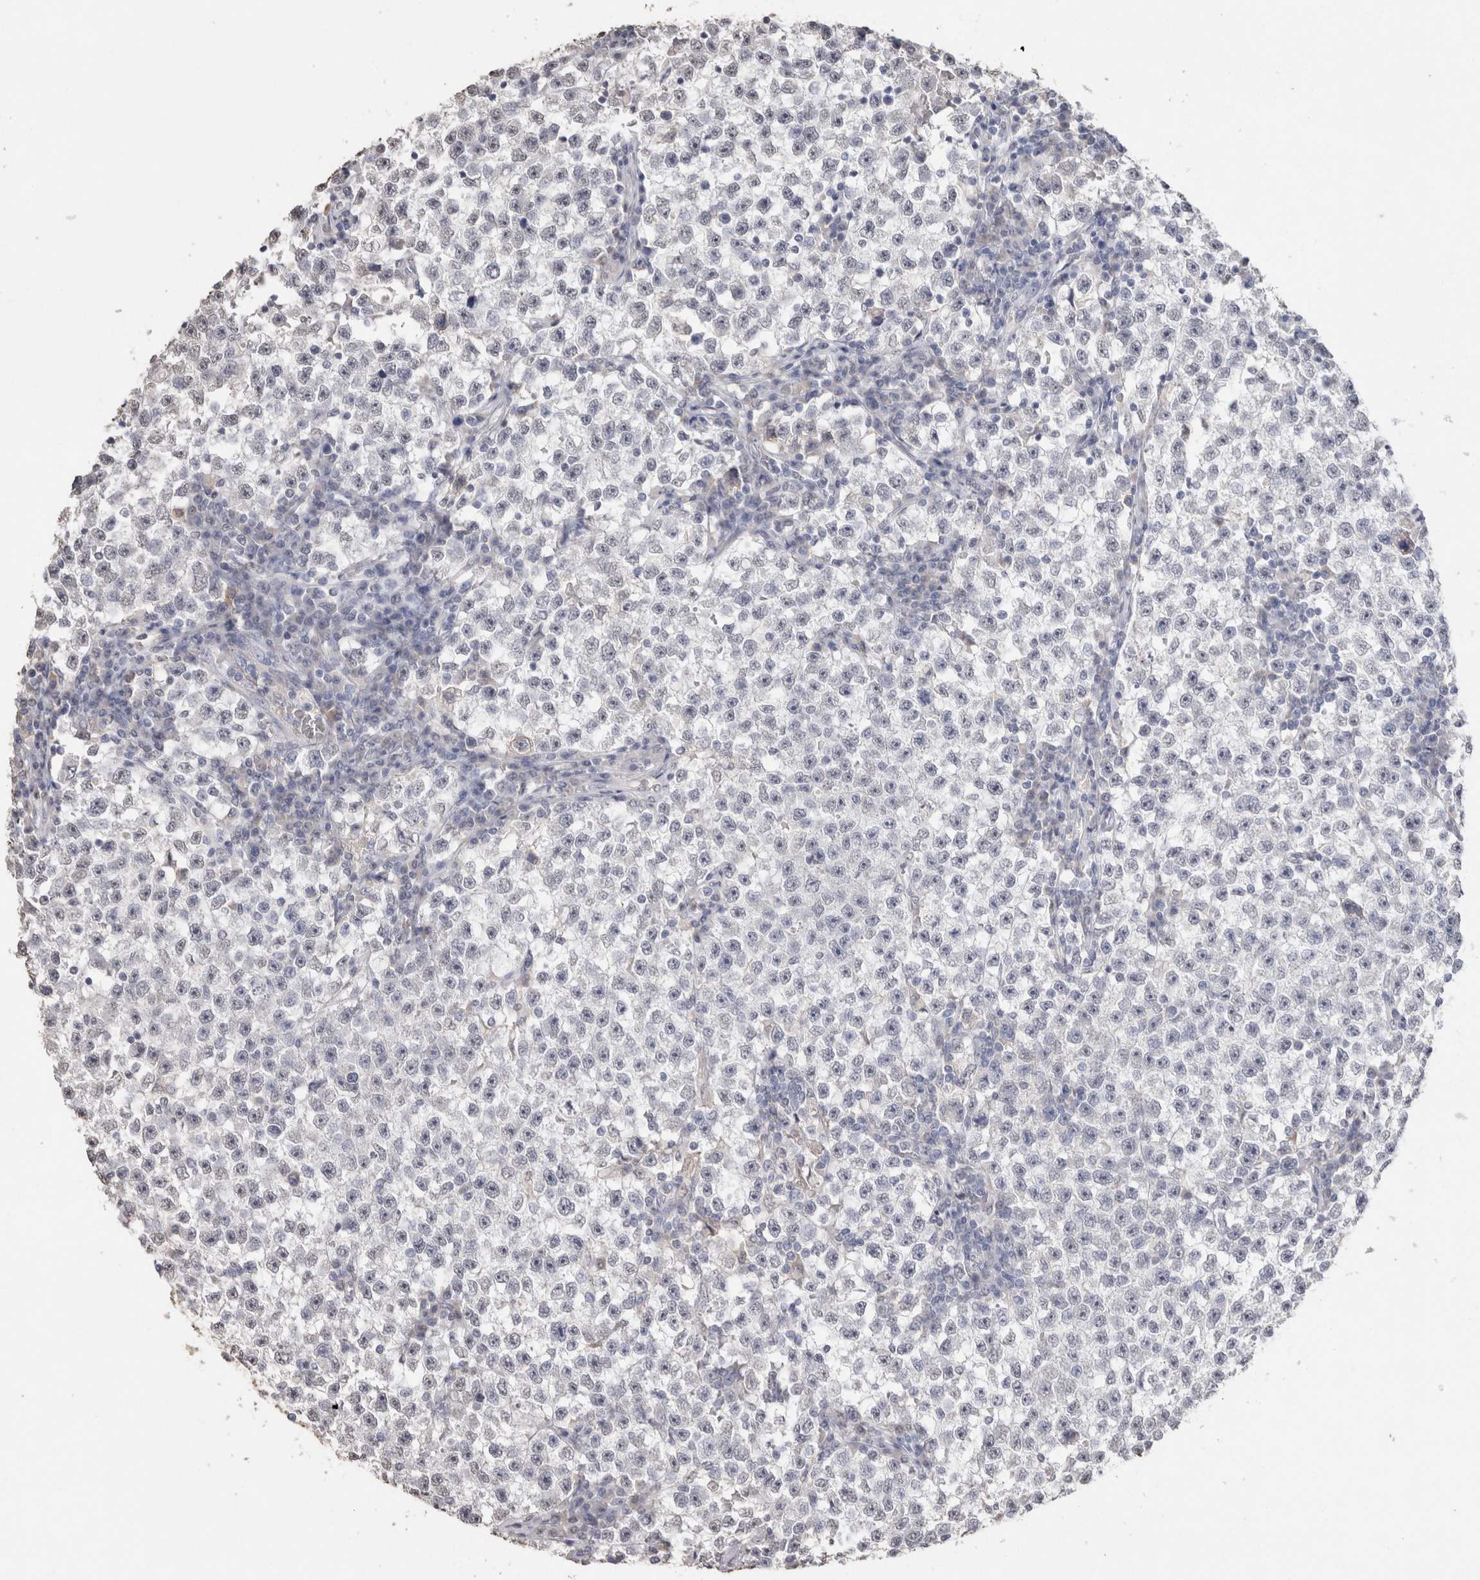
{"staining": {"intensity": "negative", "quantity": "none", "location": "none"}, "tissue": "testis cancer", "cell_type": "Tumor cells", "image_type": "cancer", "snomed": [{"axis": "morphology", "description": "Seminoma, NOS"}, {"axis": "topography", "description": "Testis"}], "caption": "This is an IHC histopathology image of human testis cancer. There is no staining in tumor cells.", "gene": "LGALS2", "patient": {"sex": "male", "age": 22}}